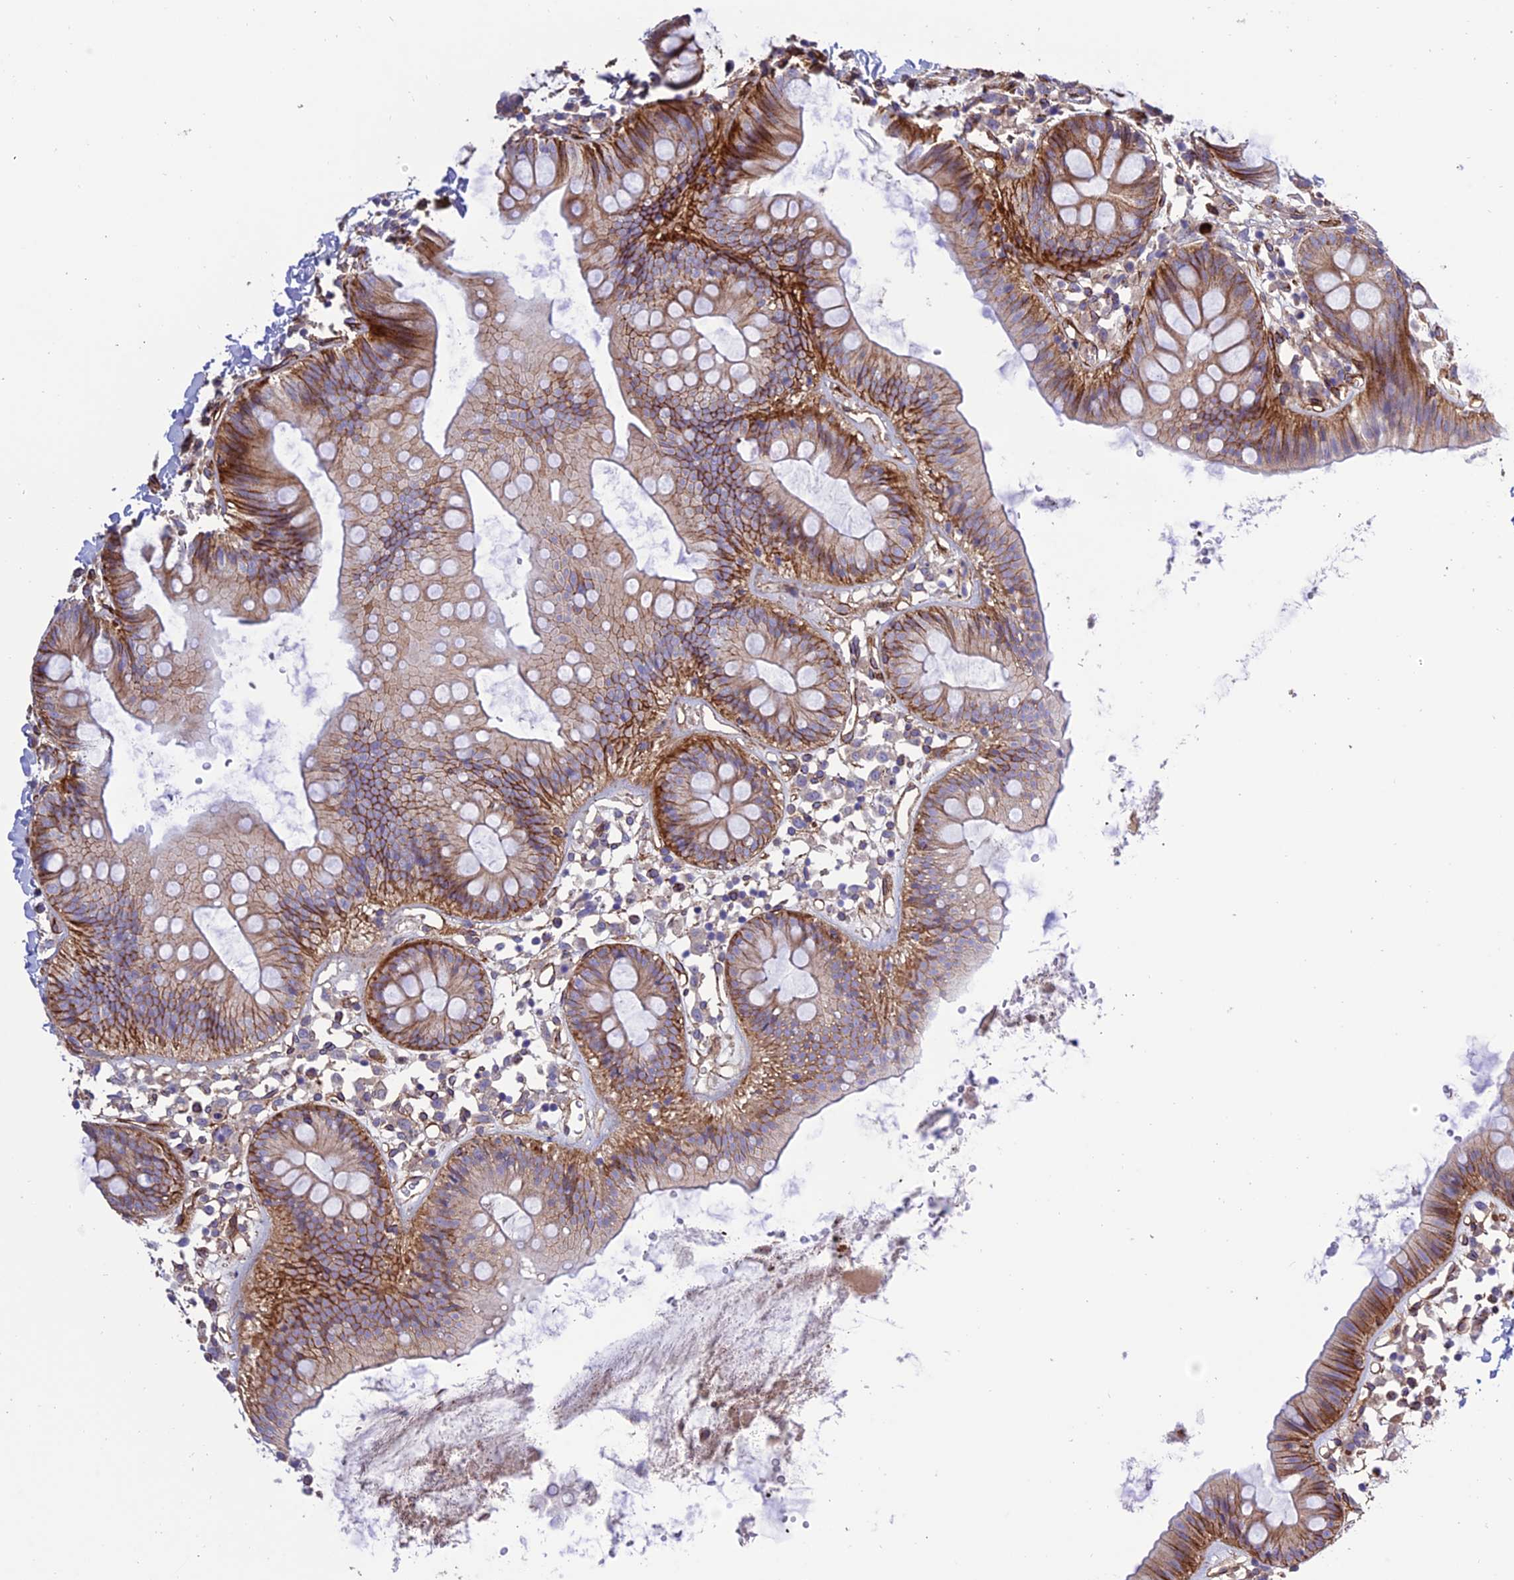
{"staining": {"intensity": "moderate", "quantity": ">75%", "location": "cytoplasmic/membranous"}, "tissue": "colon", "cell_type": "Endothelial cells", "image_type": "normal", "snomed": [{"axis": "morphology", "description": "Normal tissue, NOS"}, {"axis": "topography", "description": "Colon"}], "caption": "Human colon stained with a brown dye demonstrates moderate cytoplasmic/membranous positive staining in approximately >75% of endothelial cells.", "gene": "REX1BD", "patient": {"sex": "male", "age": 56}}